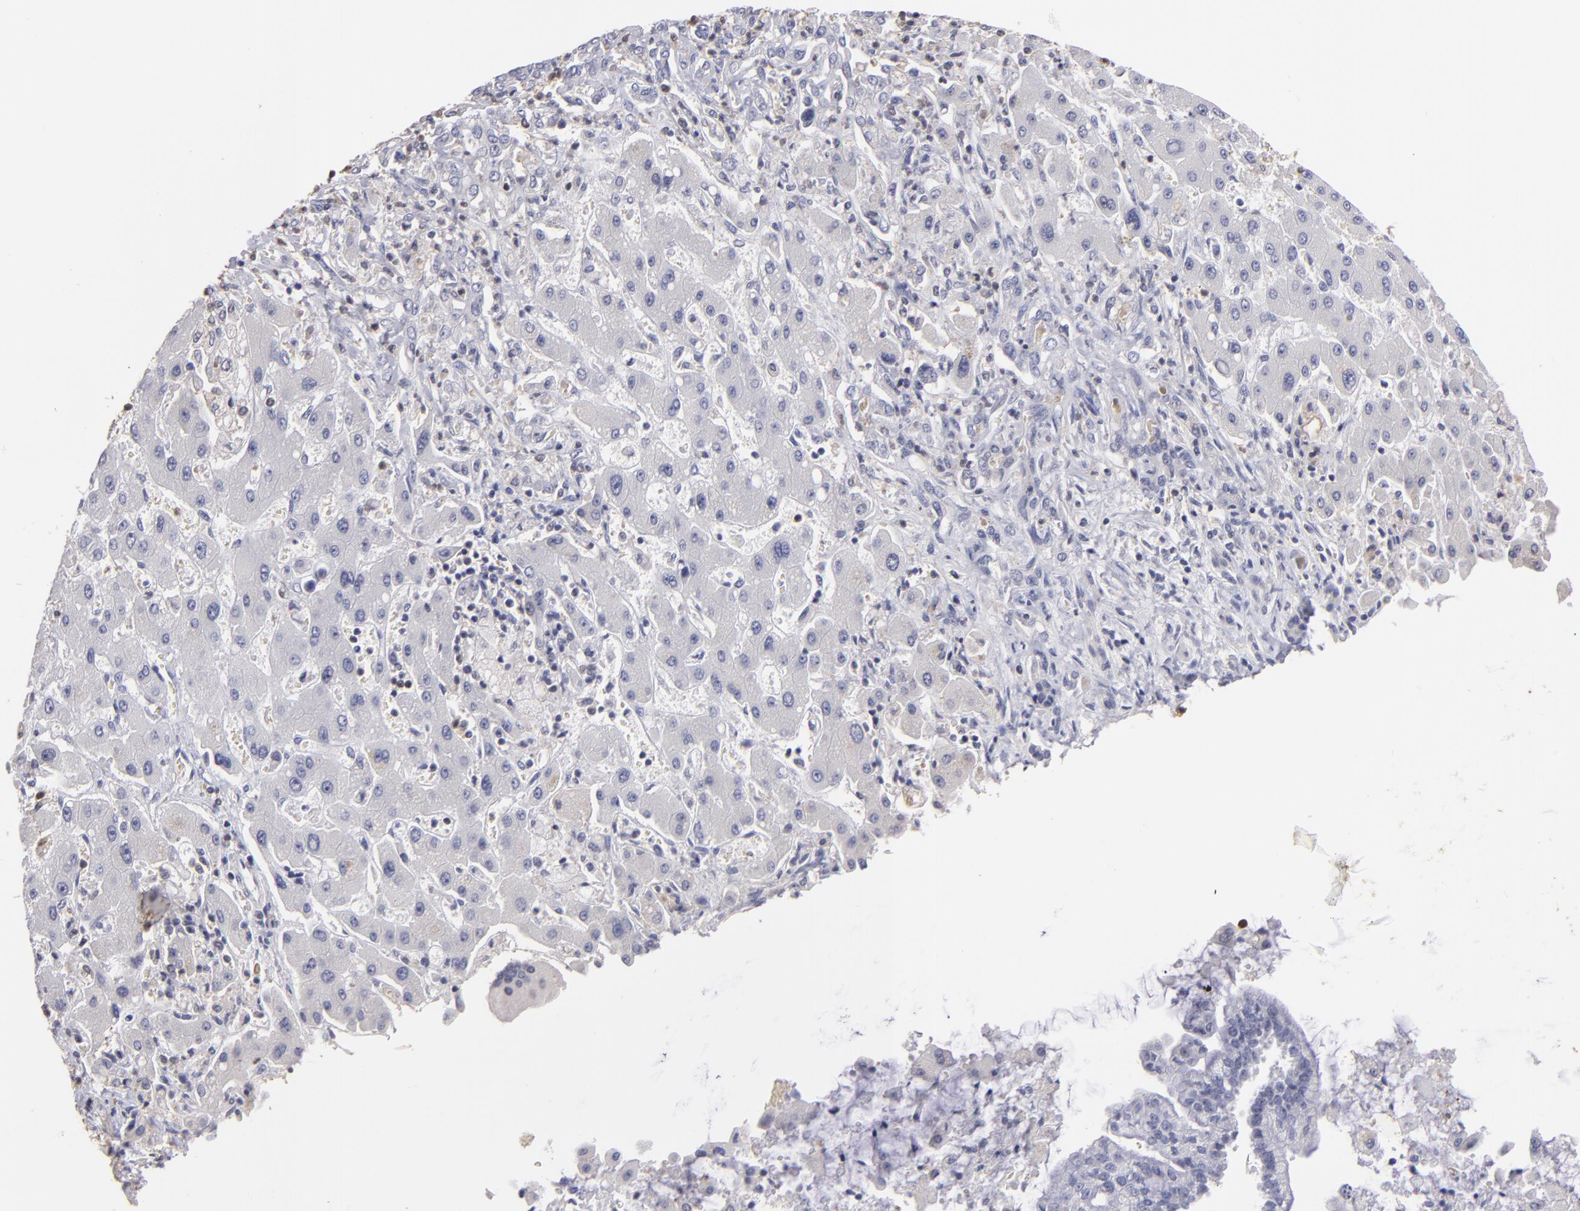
{"staining": {"intensity": "negative", "quantity": "none", "location": "none"}, "tissue": "liver cancer", "cell_type": "Tumor cells", "image_type": "cancer", "snomed": [{"axis": "morphology", "description": "Cholangiocarcinoma"}, {"axis": "topography", "description": "Liver"}], "caption": "Immunohistochemistry (IHC) micrograph of neoplastic tissue: human liver cholangiocarcinoma stained with DAB (3,3'-diaminobenzidine) reveals no significant protein staining in tumor cells.", "gene": "S100A2", "patient": {"sex": "male", "age": 50}}